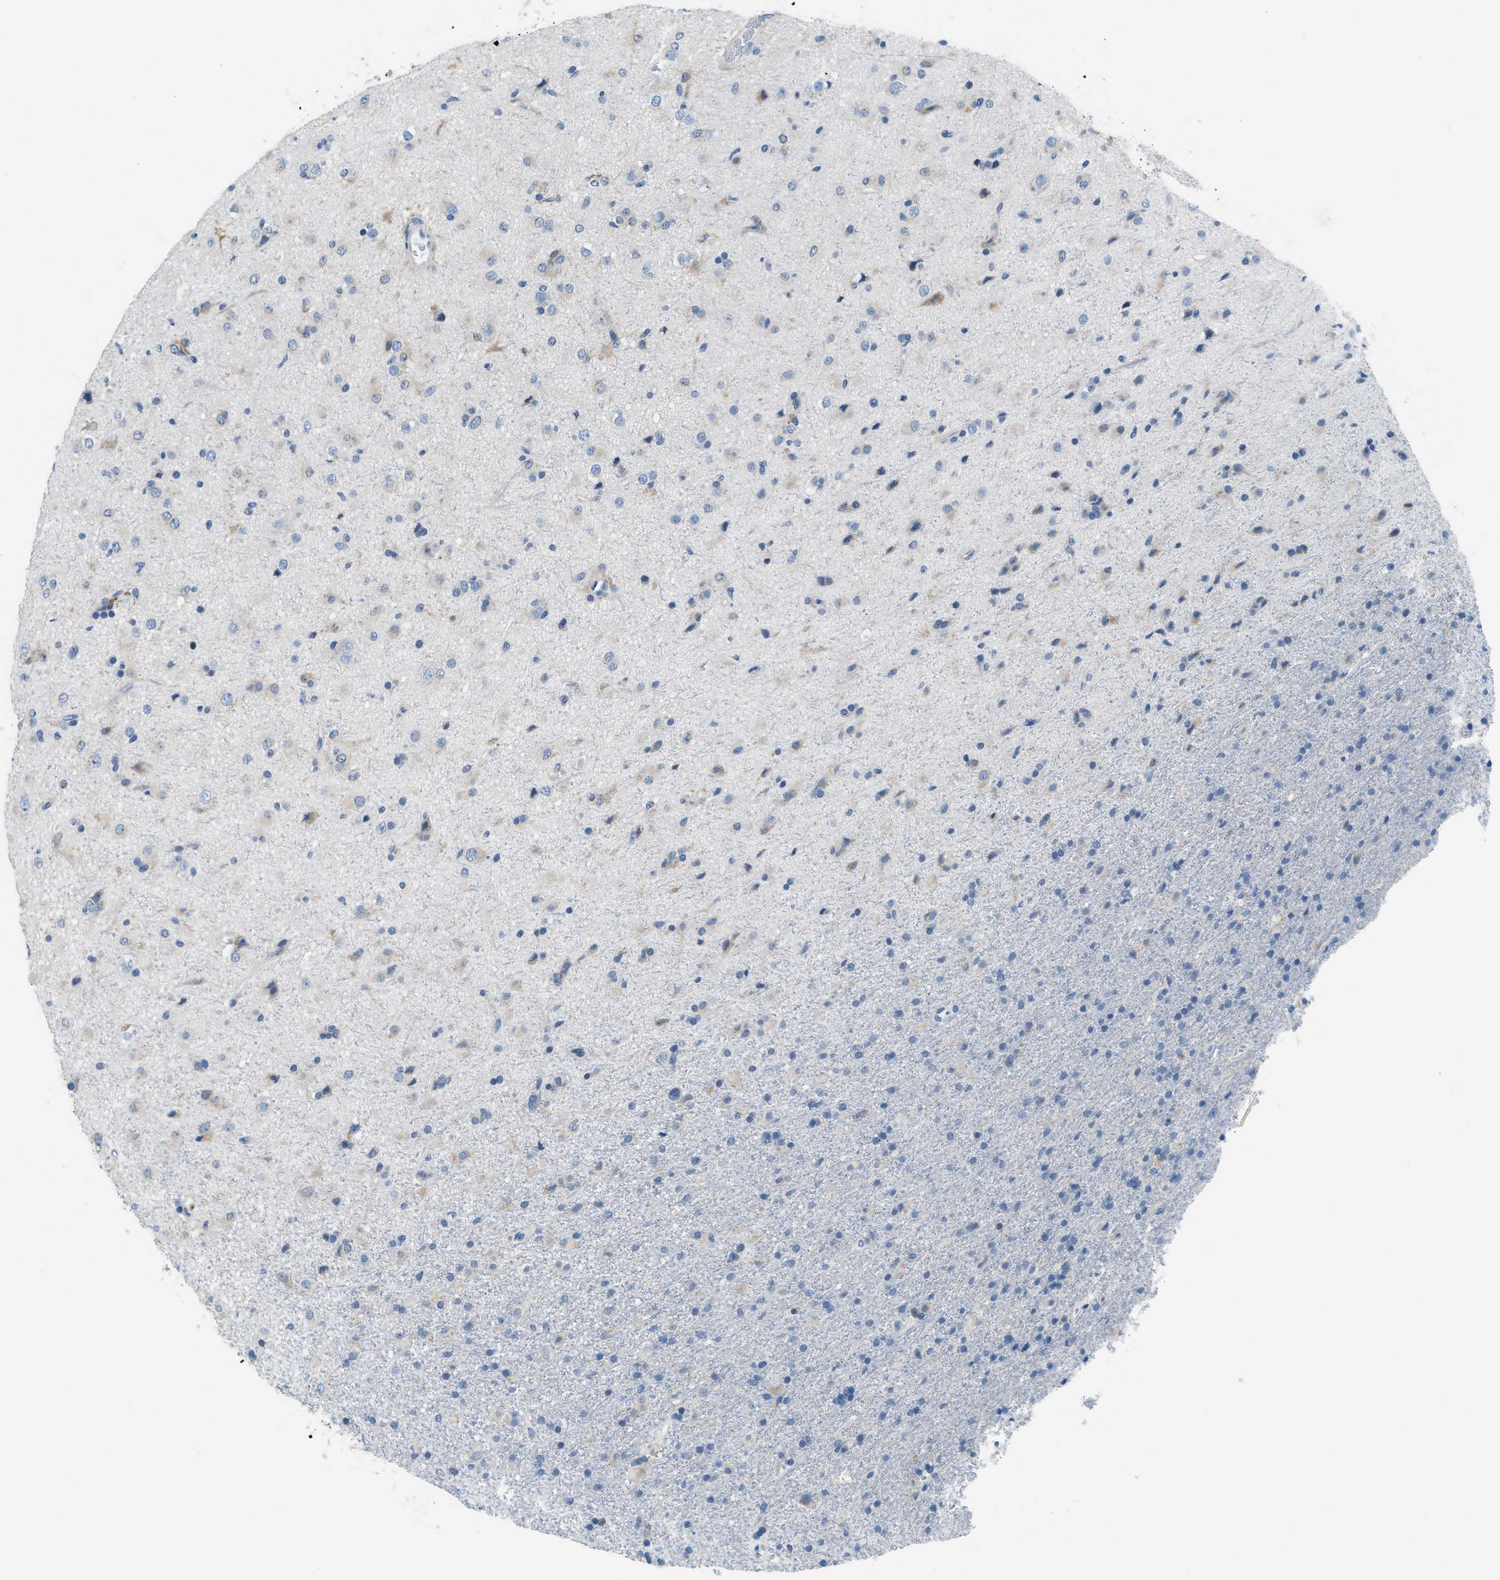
{"staining": {"intensity": "weak", "quantity": "<25%", "location": "cytoplasmic/membranous"}, "tissue": "glioma", "cell_type": "Tumor cells", "image_type": "cancer", "snomed": [{"axis": "morphology", "description": "Glioma, malignant, Low grade"}, {"axis": "topography", "description": "Brain"}], "caption": "Immunohistochemical staining of human malignant low-grade glioma demonstrates no significant positivity in tumor cells. (Immunohistochemistry (ihc), brightfield microscopy, high magnification).", "gene": "CLDN18", "patient": {"sex": "male", "age": 65}}